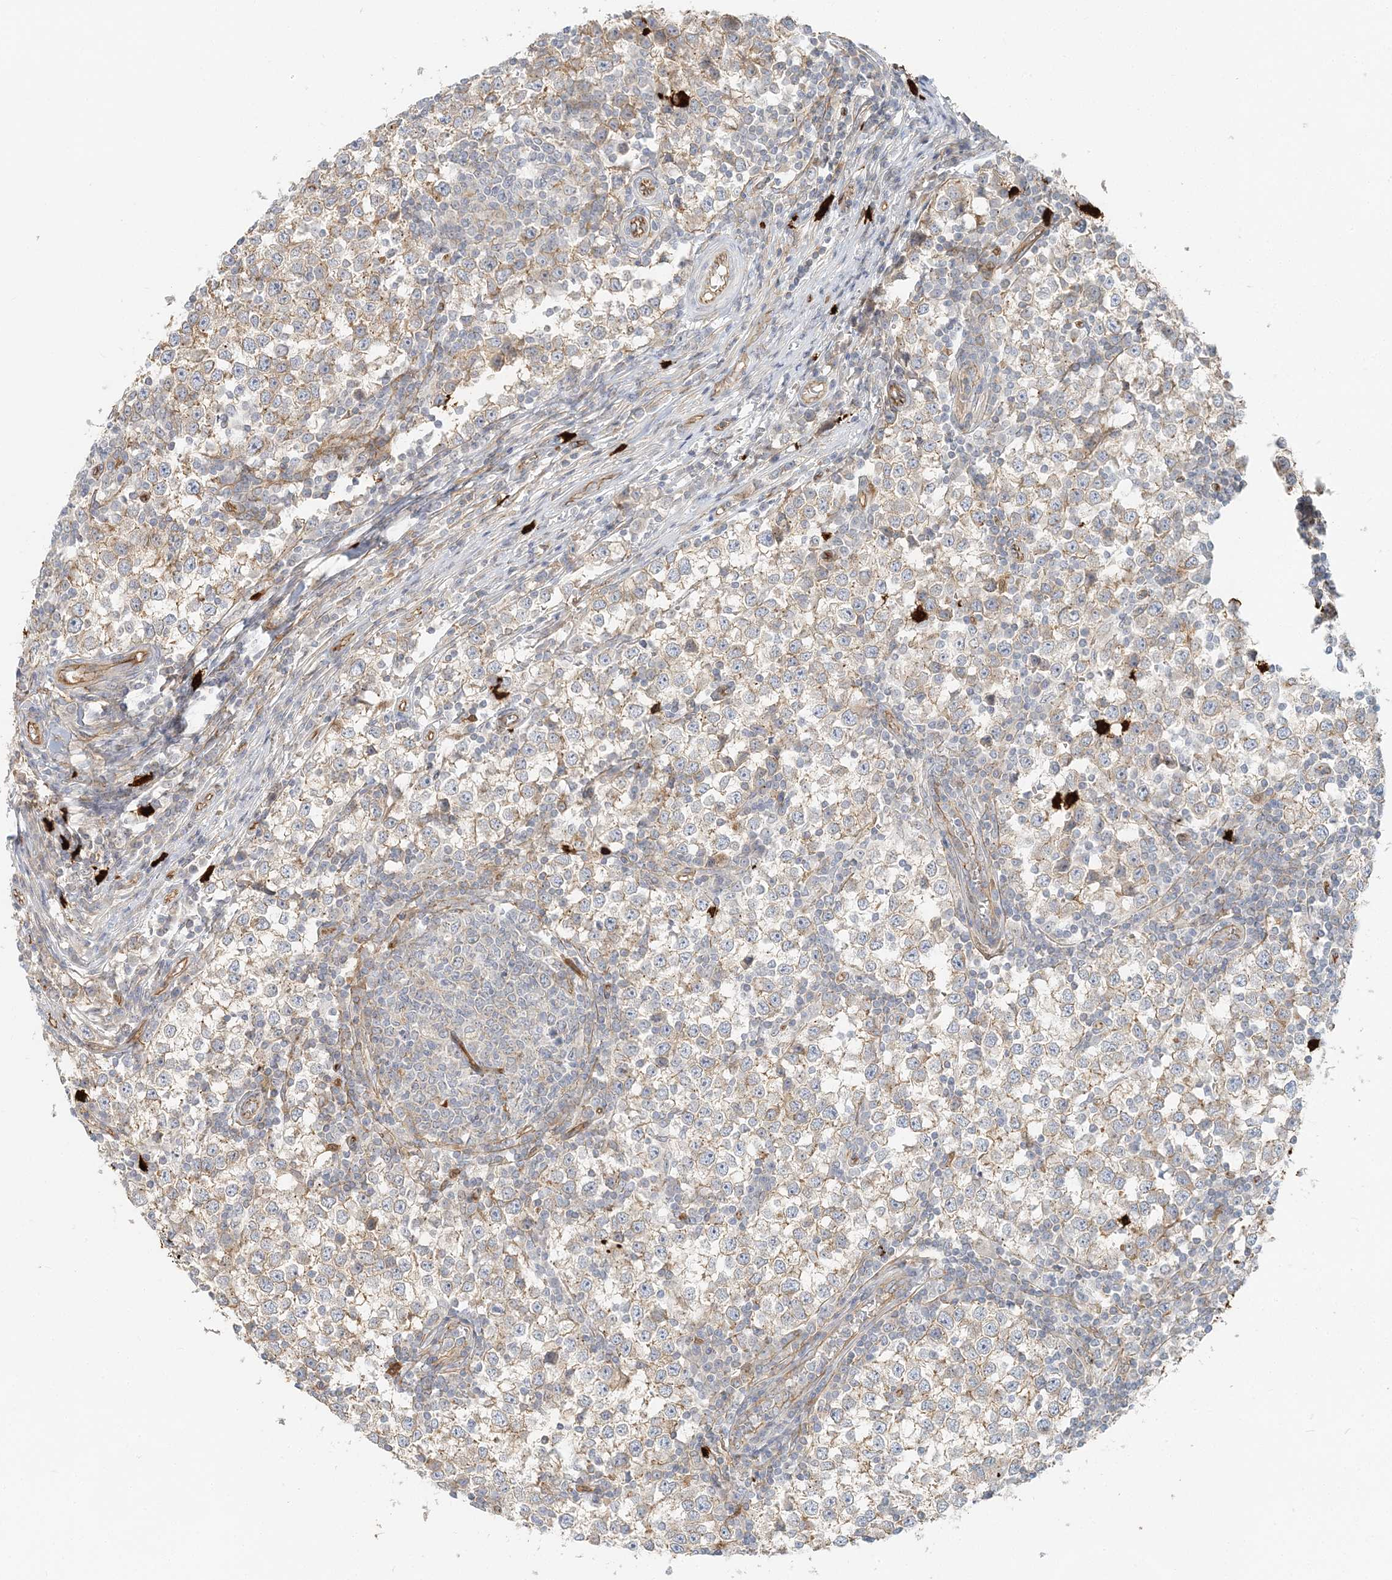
{"staining": {"intensity": "moderate", "quantity": "<25%", "location": "cytoplasmic/membranous"}, "tissue": "testis cancer", "cell_type": "Tumor cells", "image_type": "cancer", "snomed": [{"axis": "morphology", "description": "Seminoma, NOS"}, {"axis": "topography", "description": "Testis"}], "caption": "This micrograph exhibits seminoma (testis) stained with immunohistochemistry (IHC) to label a protein in brown. The cytoplasmic/membranous of tumor cells show moderate positivity for the protein. Nuclei are counter-stained blue.", "gene": "DNAH1", "patient": {"sex": "male", "age": 65}}